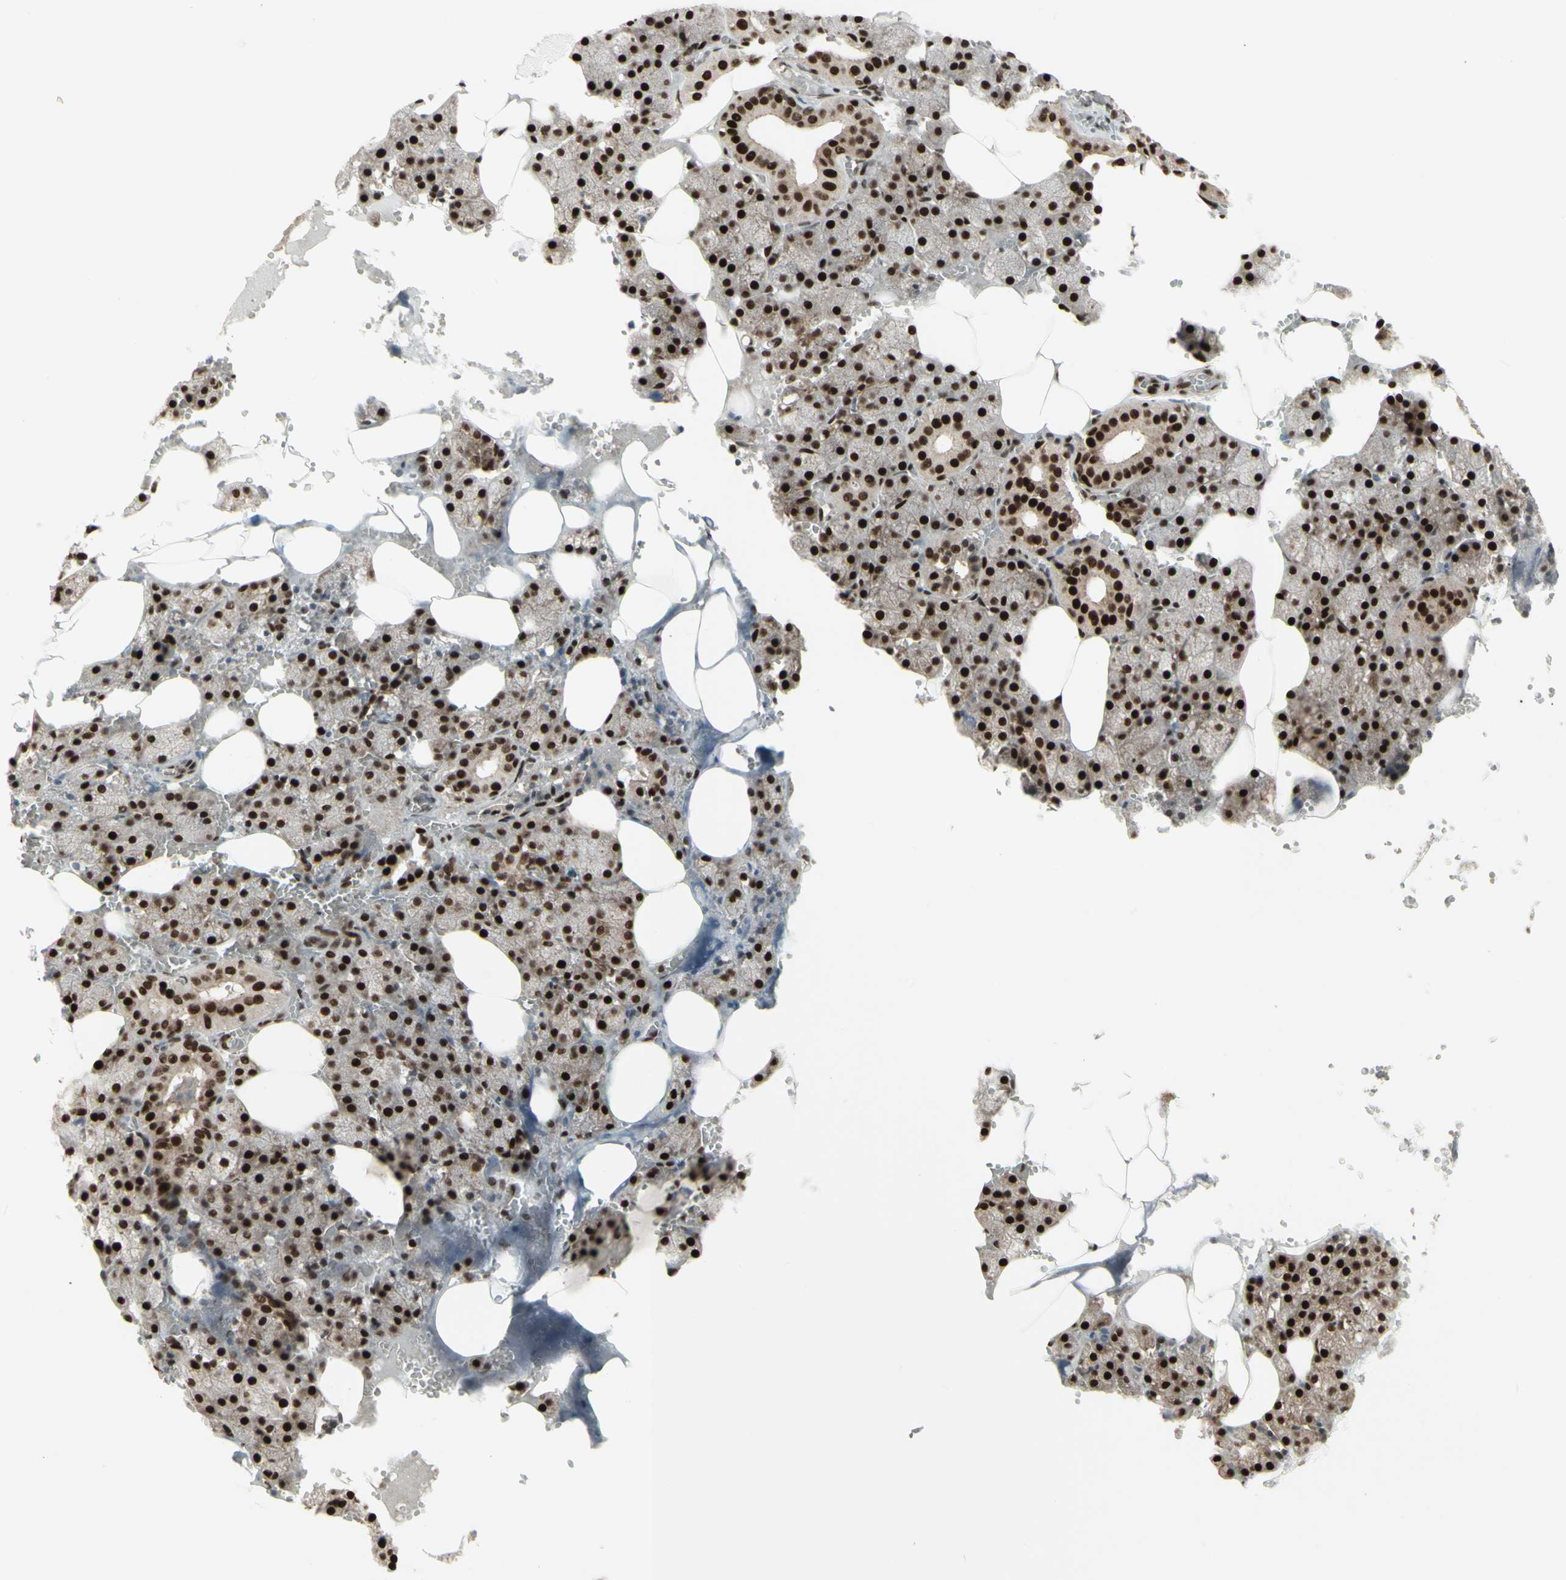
{"staining": {"intensity": "strong", "quantity": ">75%", "location": "cytoplasmic/membranous,nuclear"}, "tissue": "salivary gland", "cell_type": "Glandular cells", "image_type": "normal", "snomed": [{"axis": "morphology", "description": "Normal tissue, NOS"}, {"axis": "topography", "description": "Salivary gland"}], "caption": "Salivary gland was stained to show a protein in brown. There is high levels of strong cytoplasmic/membranous,nuclear positivity in about >75% of glandular cells. The staining was performed using DAB, with brown indicating positive protein expression. Nuclei are stained blue with hematoxylin.", "gene": "CBX1", "patient": {"sex": "male", "age": 62}}